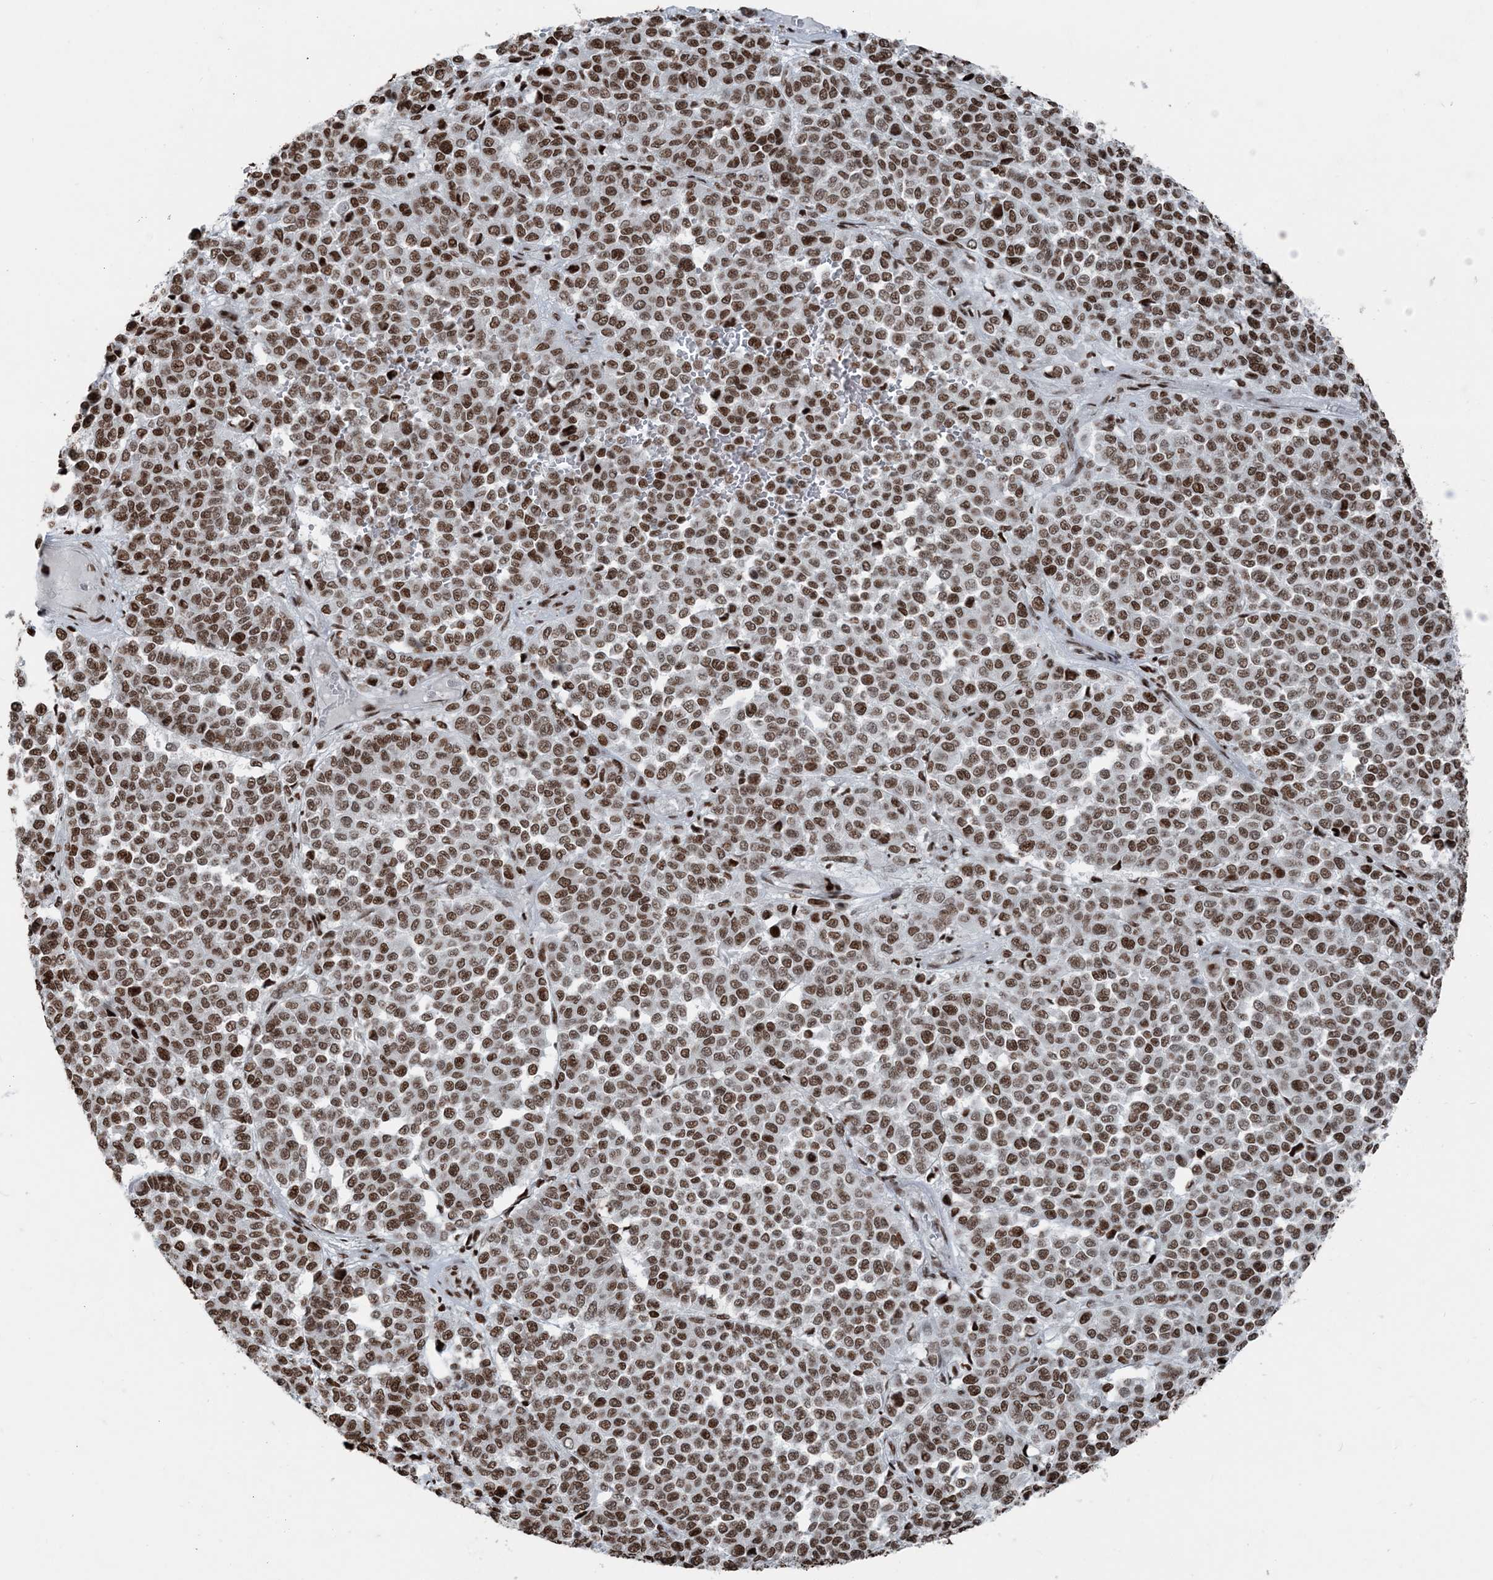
{"staining": {"intensity": "moderate", "quantity": ">75%", "location": "nuclear"}, "tissue": "melanoma", "cell_type": "Tumor cells", "image_type": "cancer", "snomed": [{"axis": "morphology", "description": "Malignant melanoma, Metastatic site"}, {"axis": "topography", "description": "Pancreas"}], "caption": "Malignant melanoma (metastatic site) tissue demonstrates moderate nuclear positivity in about >75% of tumor cells, visualized by immunohistochemistry.", "gene": "H3-3B", "patient": {"sex": "female", "age": 30}}